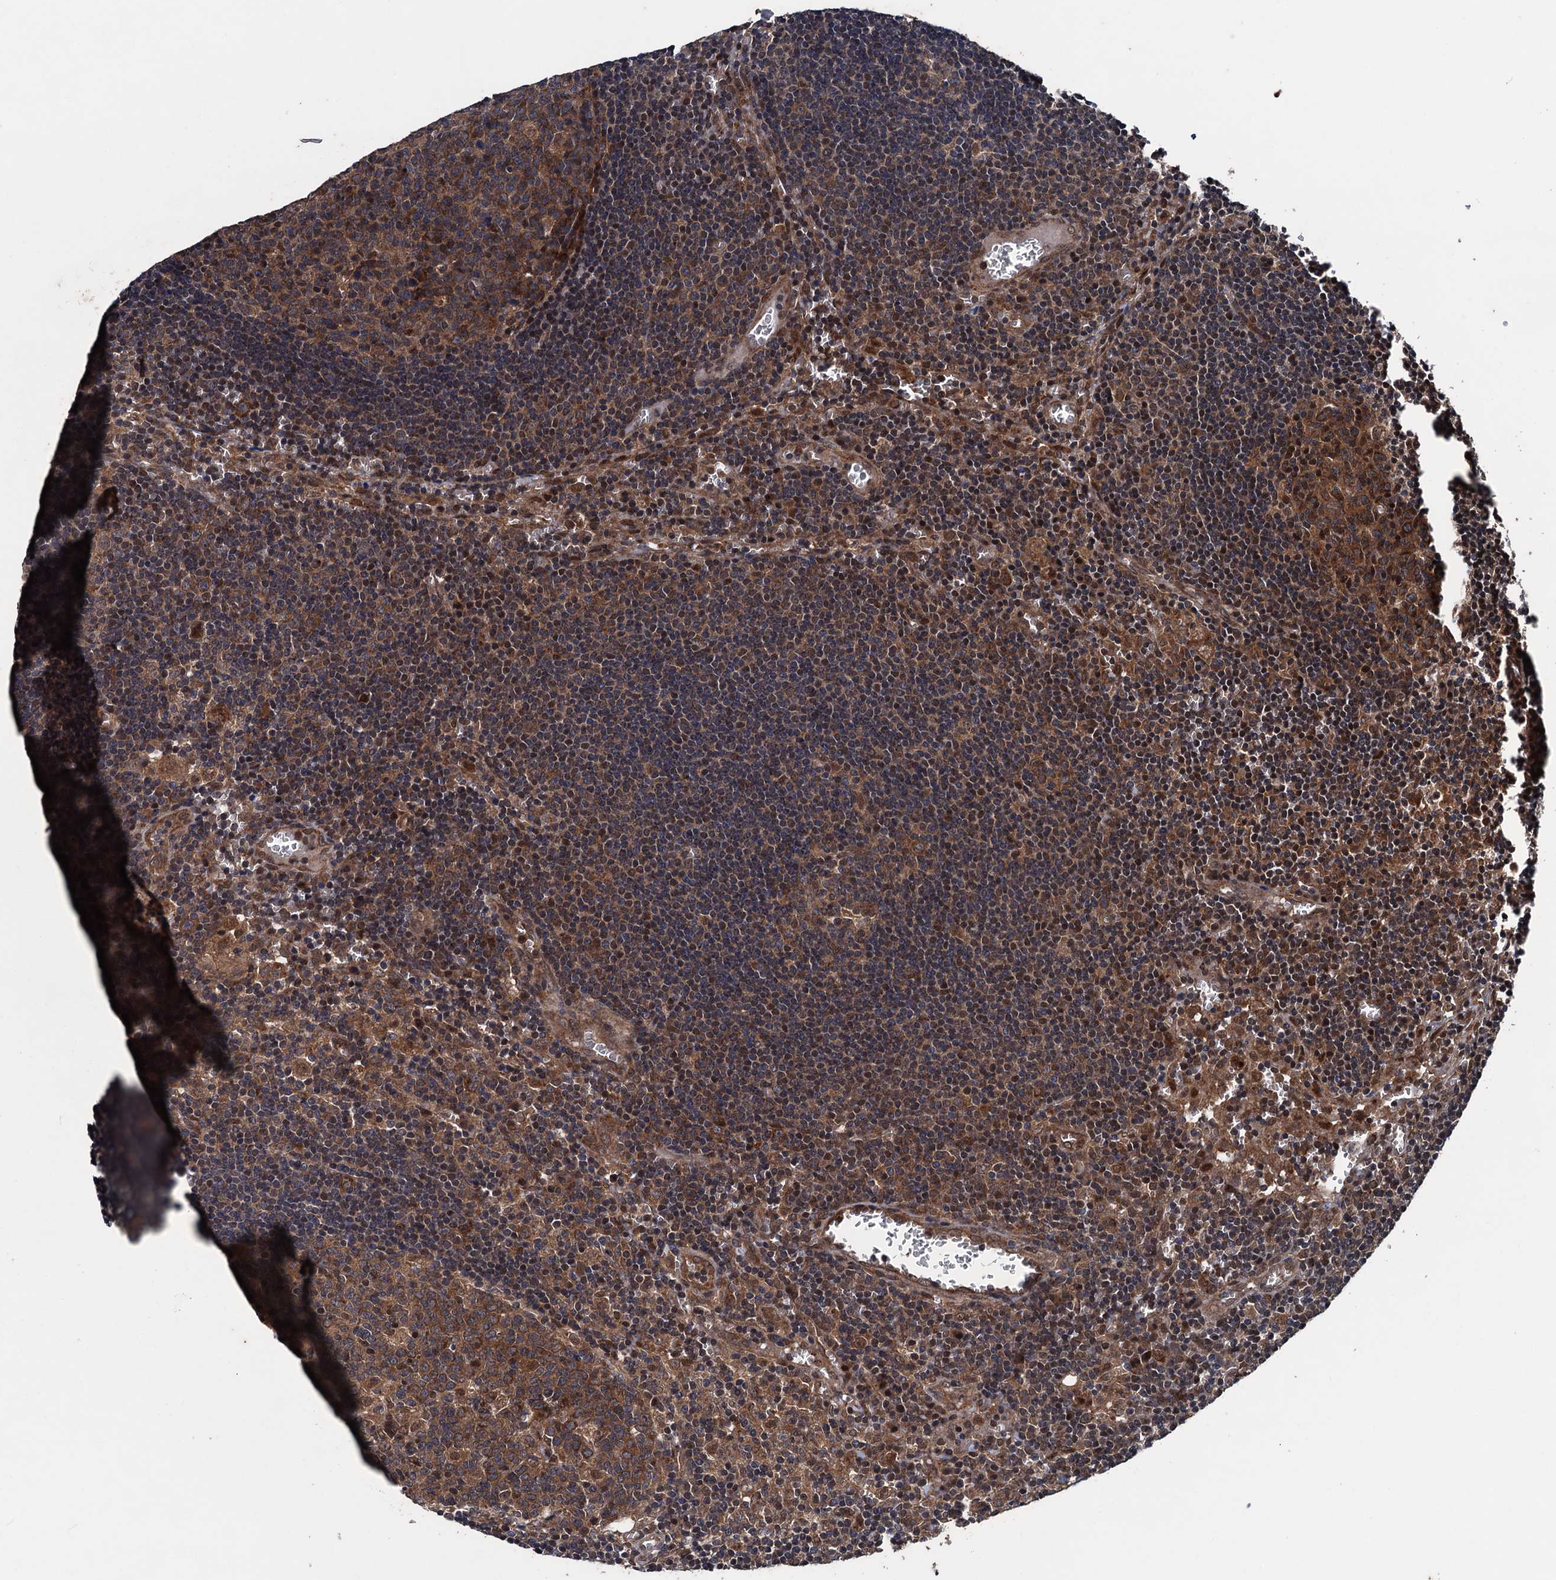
{"staining": {"intensity": "strong", "quantity": ">75%", "location": "cytoplasmic/membranous"}, "tissue": "lymph node", "cell_type": "Germinal center cells", "image_type": "normal", "snomed": [{"axis": "morphology", "description": "Normal tissue, NOS"}, {"axis": "topography", "description": "Lymph node"}], "caption": "Immunohistochemical staining of benign lymph node shows >75% levels of strong cytoplasmic/membranous protein staining in approximately >75% of germinal center cells. (DAB IHC with brightfield microscopy, high magnification).", "gene": "BLTP3B", "patient": {"sex": "female", "age": 73}}